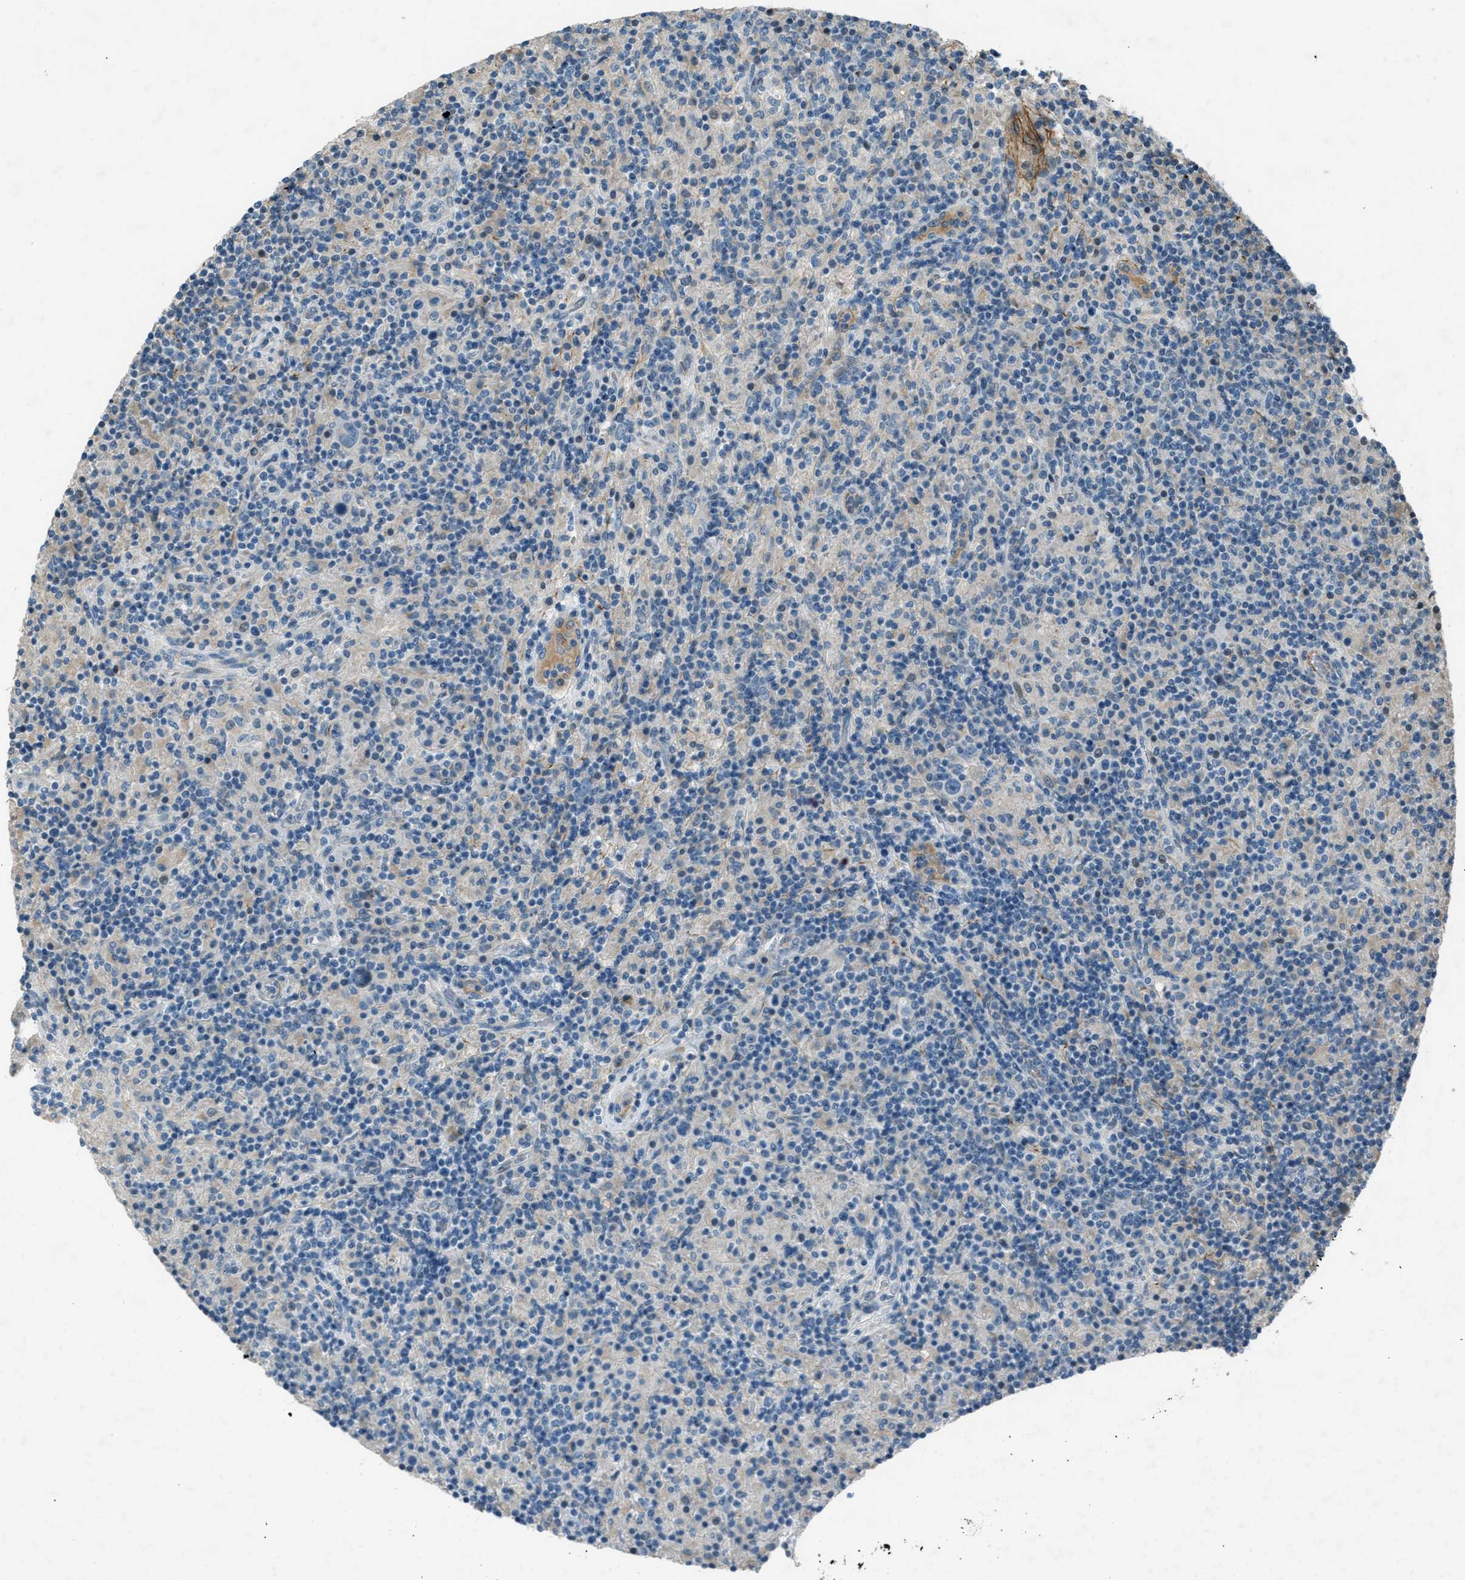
{"staining": {"intensity": "negative", "quantity": "none", "location": "none"}, "tissue": "lymphoma", "cell_type": "Tumor cells", "image_type": "cancer", "snomed": [{"axis": "morphology", "description": "Hodgkin's disease, NOS"}, {"axis": "topography", "description": "Lymph node"}], "caption": "Immunohistochemical staining of Hodgkin's disease demonstrates no significant positivity in tumor cells.", "gene": "FBLN2", "patient": {"sex": "male", "age": 70}}